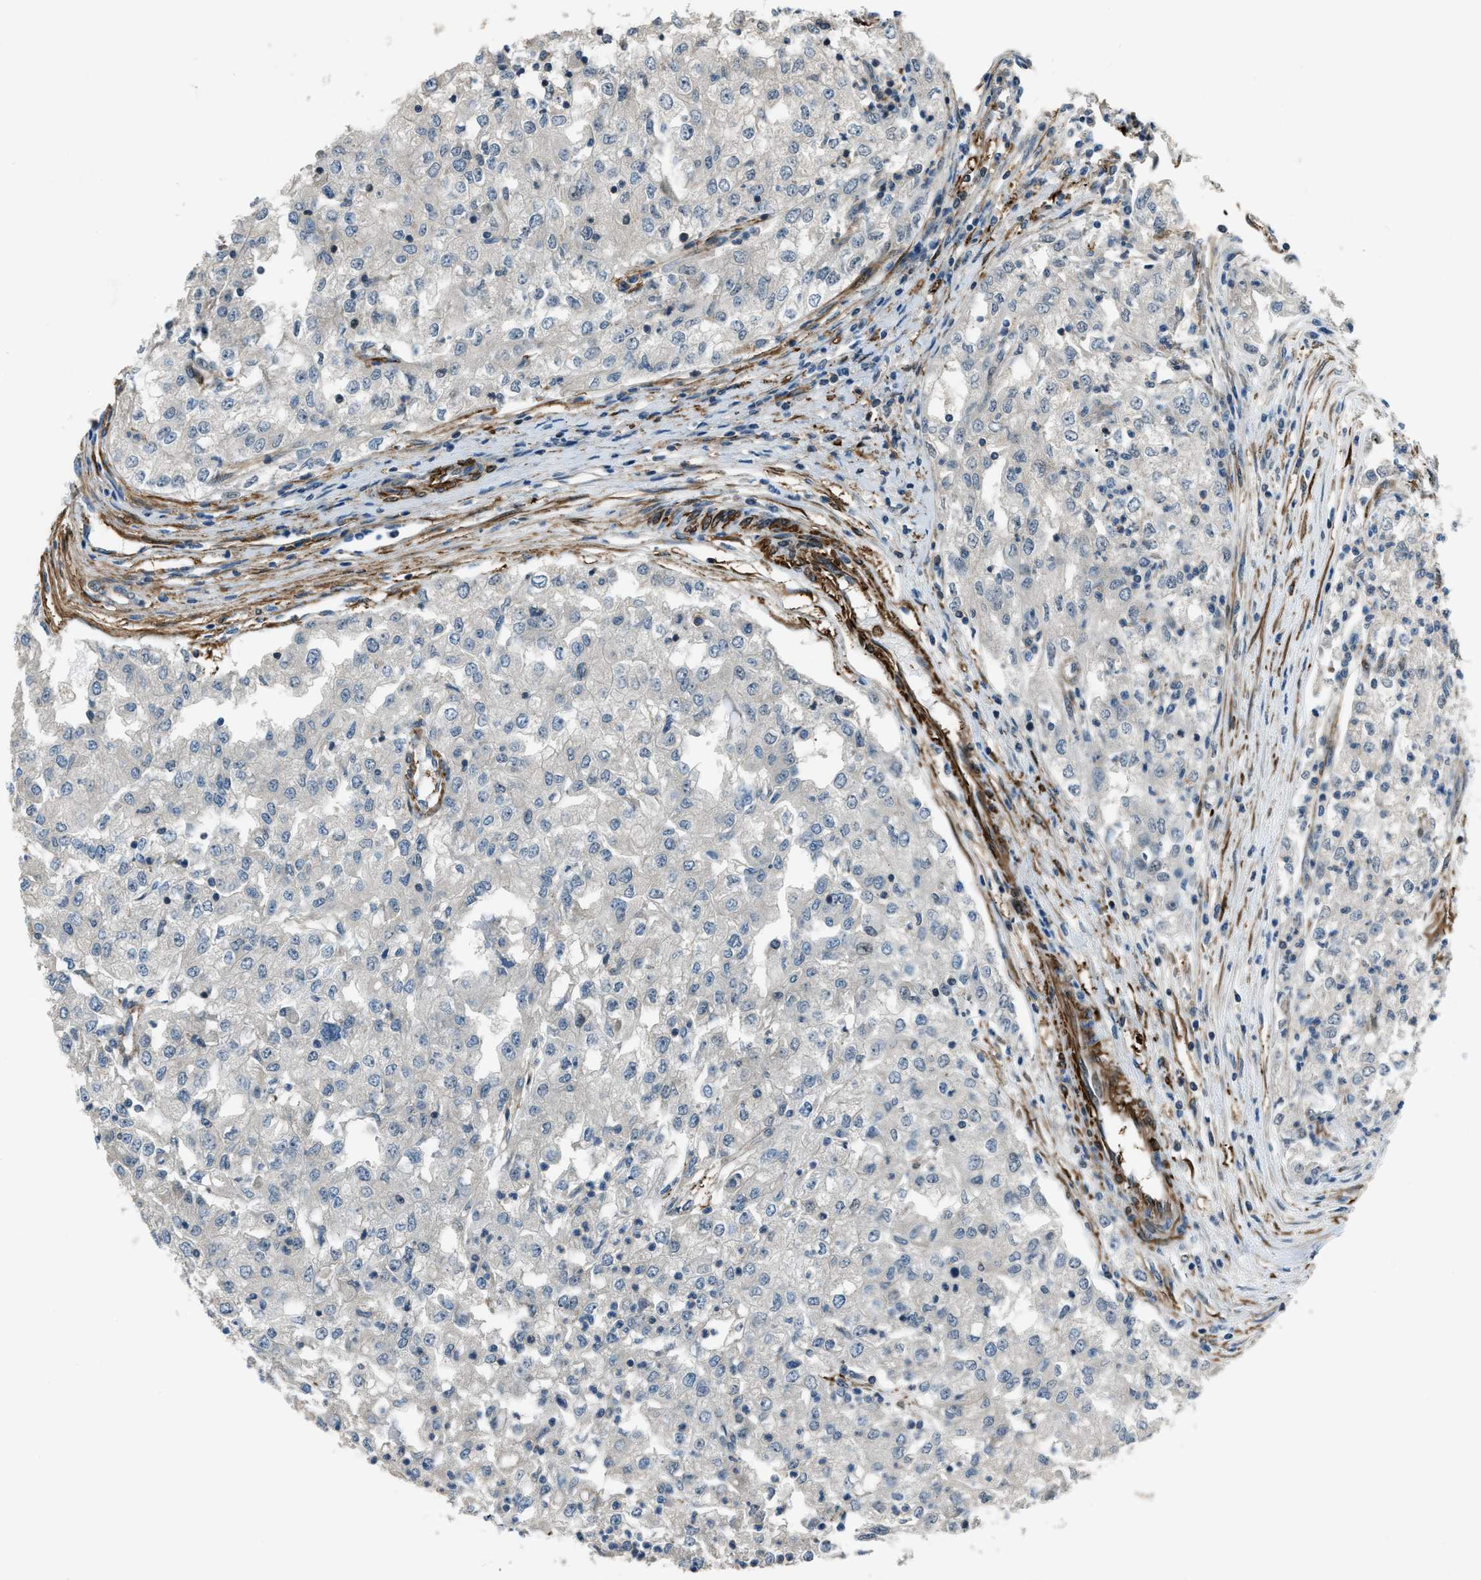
{"staining": {"intensity": "negative", "quantity": "none", "location": "none"}, "tissue": "renal cancer", "cell_type": "Tumor cells", "image_type": "cancer", "snomed": [{"axis": "morphology", "description": "Adenocarcinoma, NOS"}, {"axis": "topography", "description": "Kidney"}], "caption": "DAB immunohistochemical staining of renal adenocarcinoma displays no significant positivity in tumor cells.", "gene": "NUDCD3", "patient": {"sex": "female", "age": 54}}